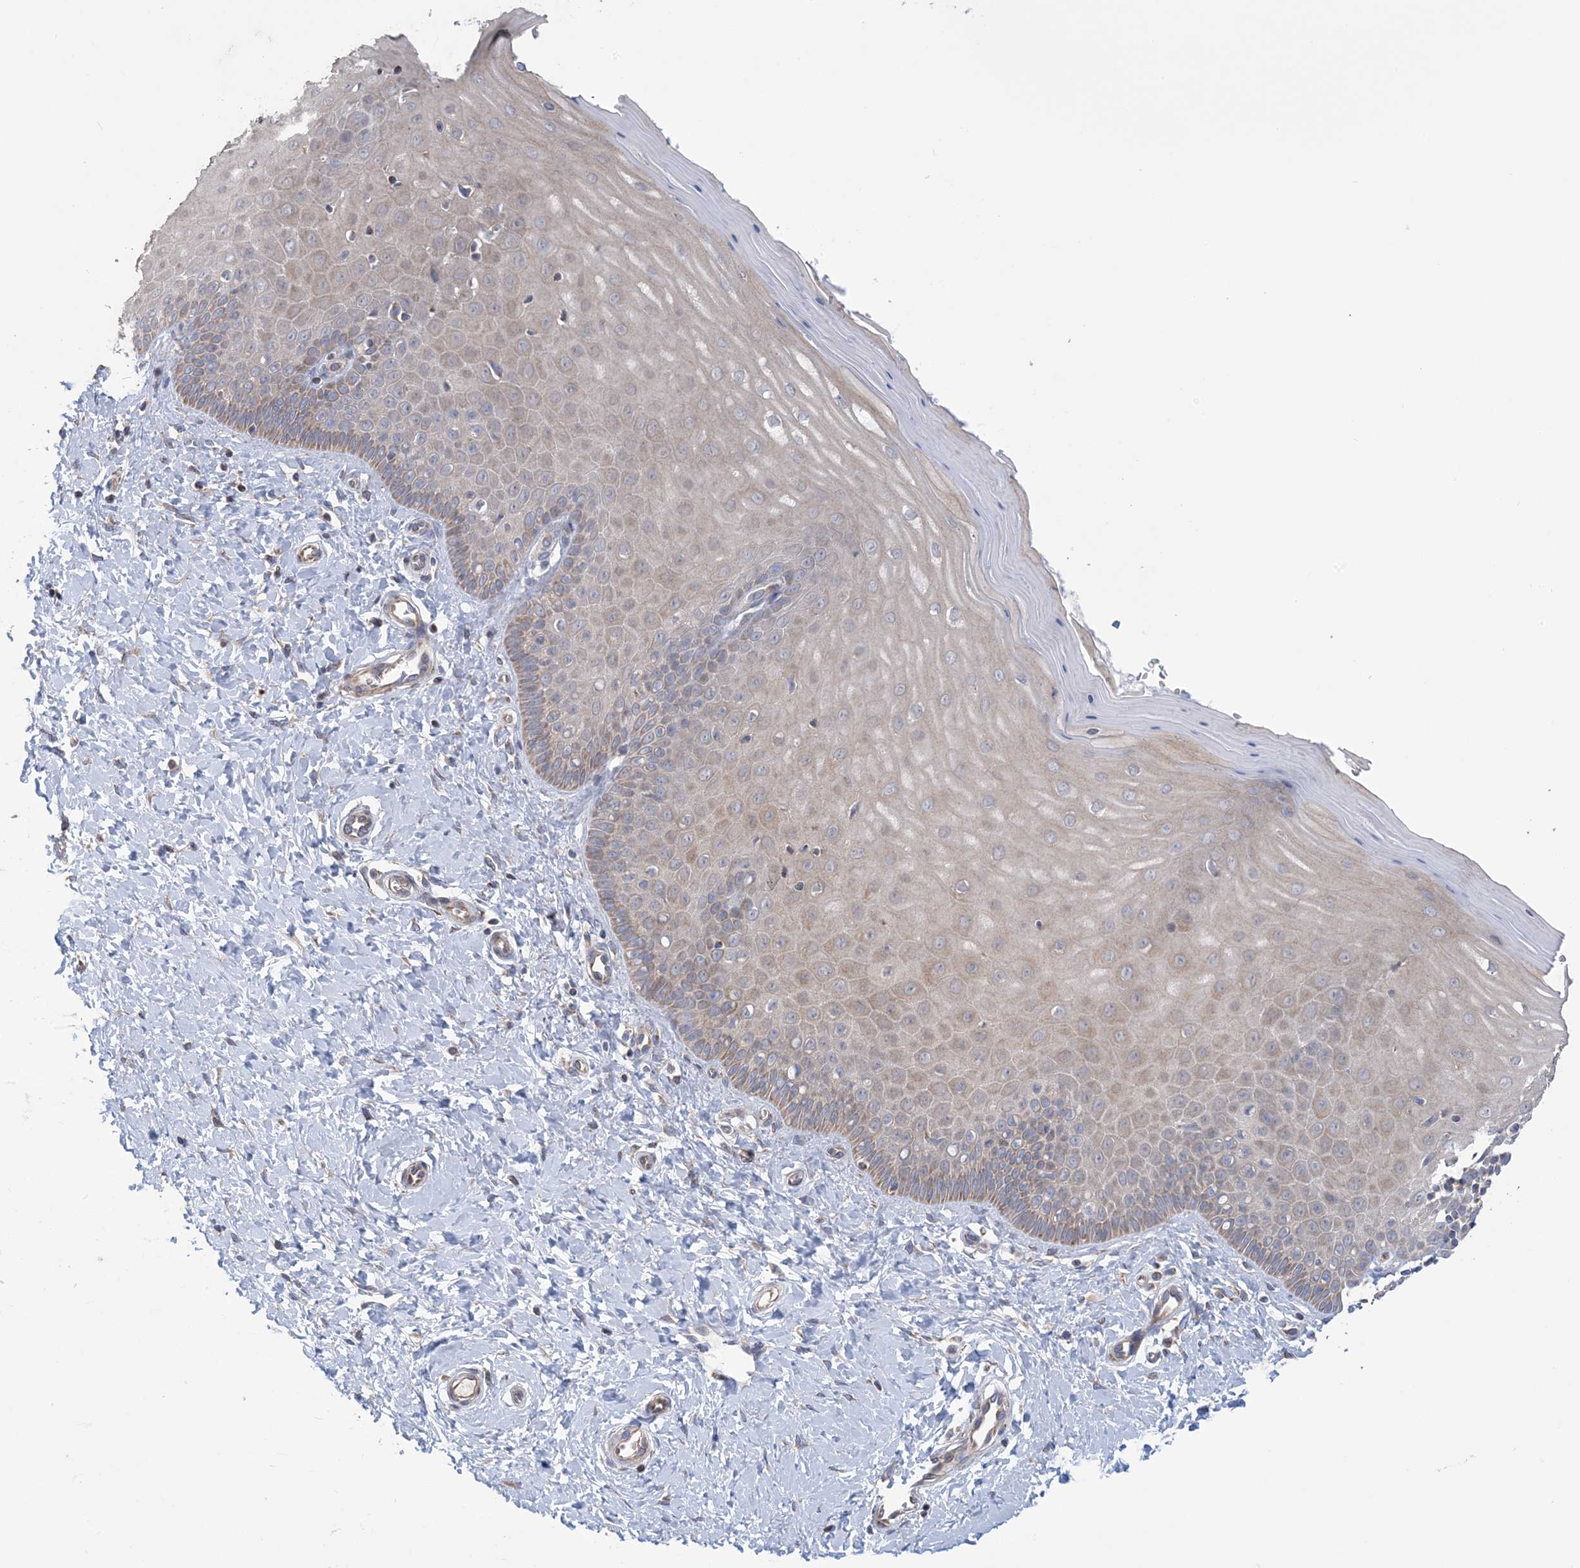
{"staining": {"intensity": "weak", "quantity": "<25%", "location": "cytoplasmic/membranous"}, "tissue": "cervix", "cell_type": "Glandular cells", "image_type": "normal", "snomed": [{"axis": "morphology", "description": "Normal tissue, NOS"}, {"axis": "topography", "description": "Cervix"}], "caption": "Glandular cells are negative for brown protein staining in normal cervix. The staining was performed using DAB (3,3'-diaminobenzidine) to visualize the protein expression in brown, while the nuclei were stained in blue with hematoxylin (Magnification: 20x).", "gene": "CLEC16A", "patient": {"sex": "female", "age": 55}}